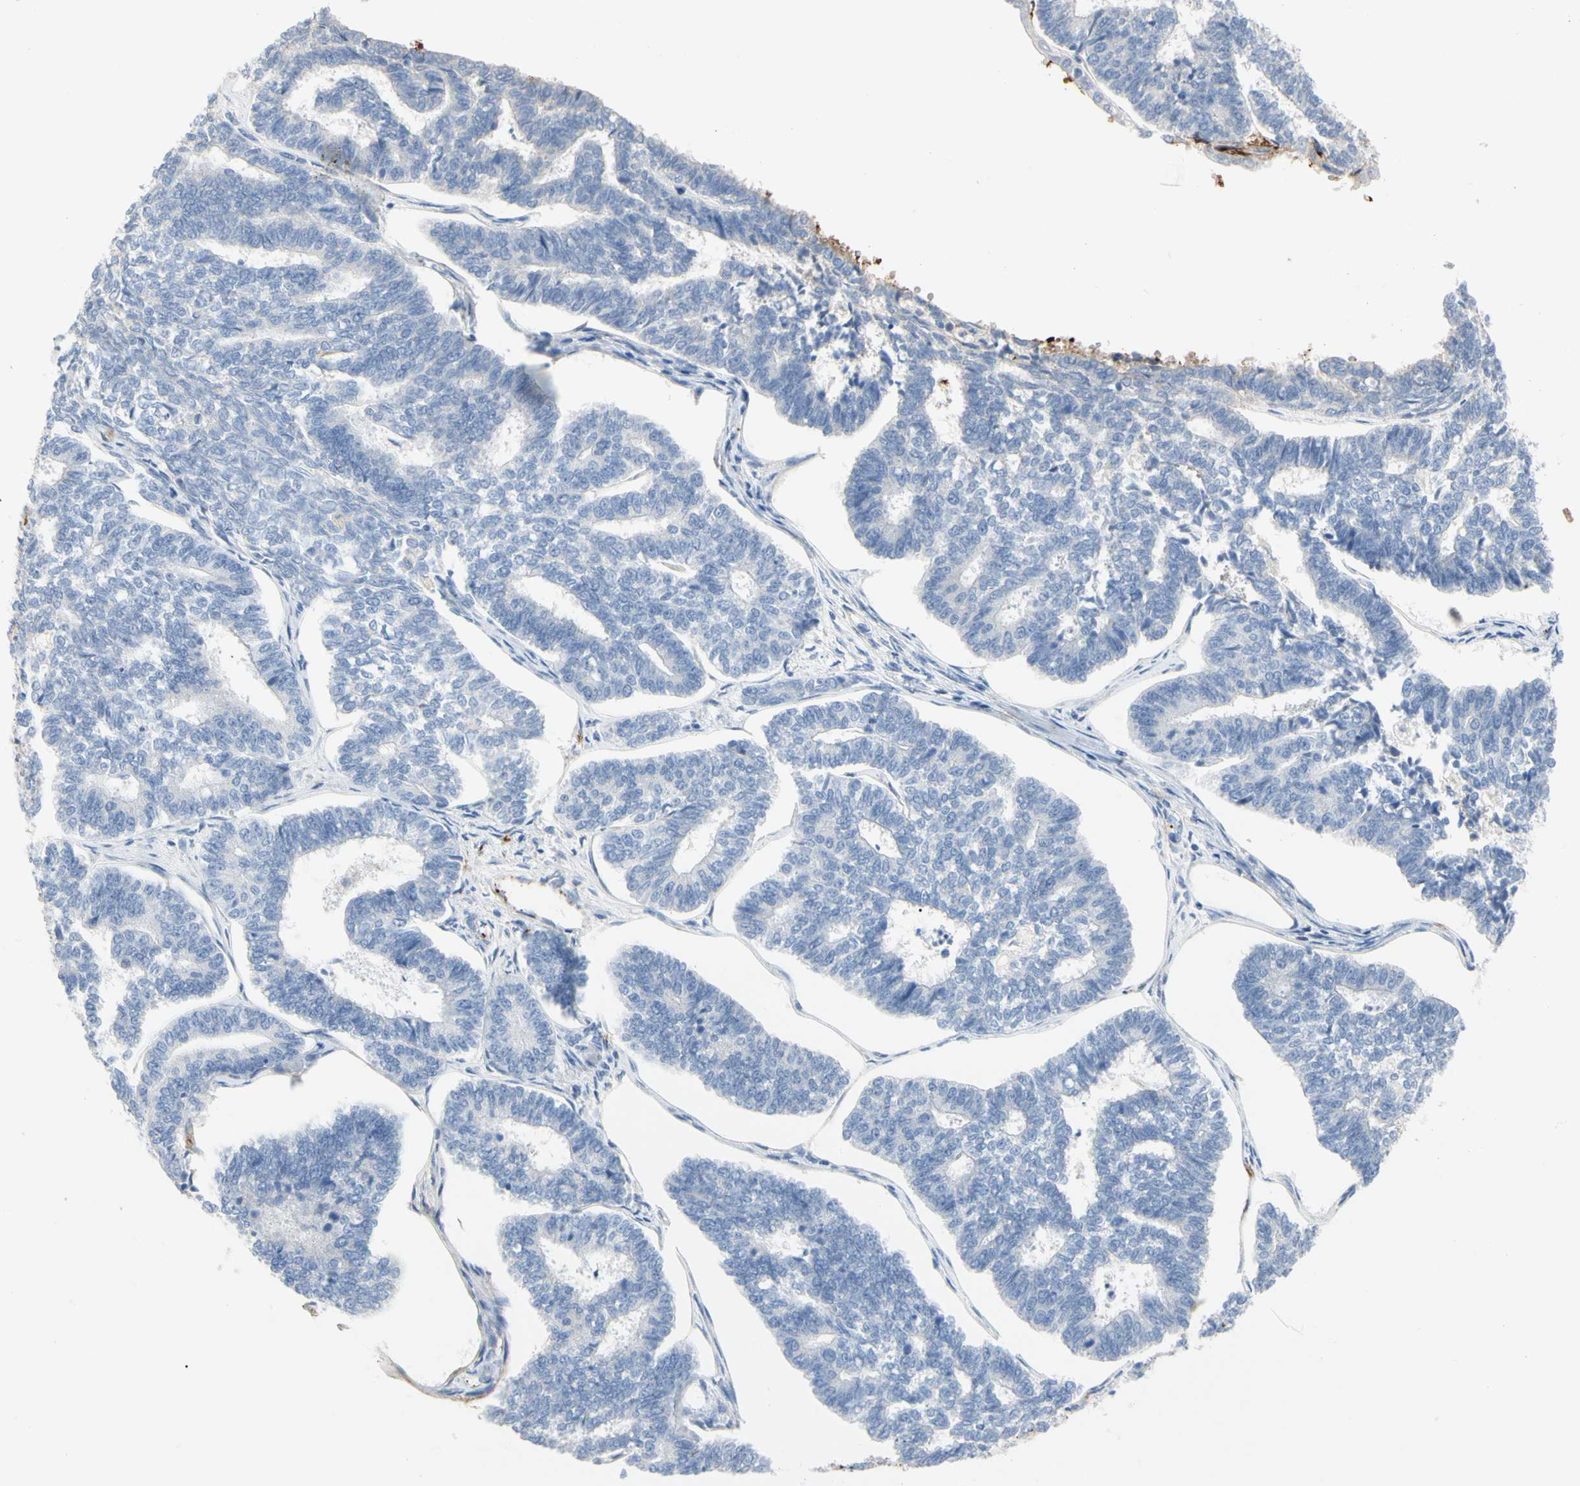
{"staining": {"intensity": "negative", "quantity": "none", "location": "none"}, "tissue": "endometrial cancer", "cell_type": "Tumor cells", "image_type": "cancer", "snomed": [{"axis": "morphology", "description": "Adenocarcinoma, NOS"}, {"axis": "topography", "description": "Endometrium"}], "caption": "Immunohistochemical staining of human endometrial adenocarcinoma reveals no significant staining in tumor cells.", "gene": "FGB", "patient": {"sex": "female", "age": 70}}